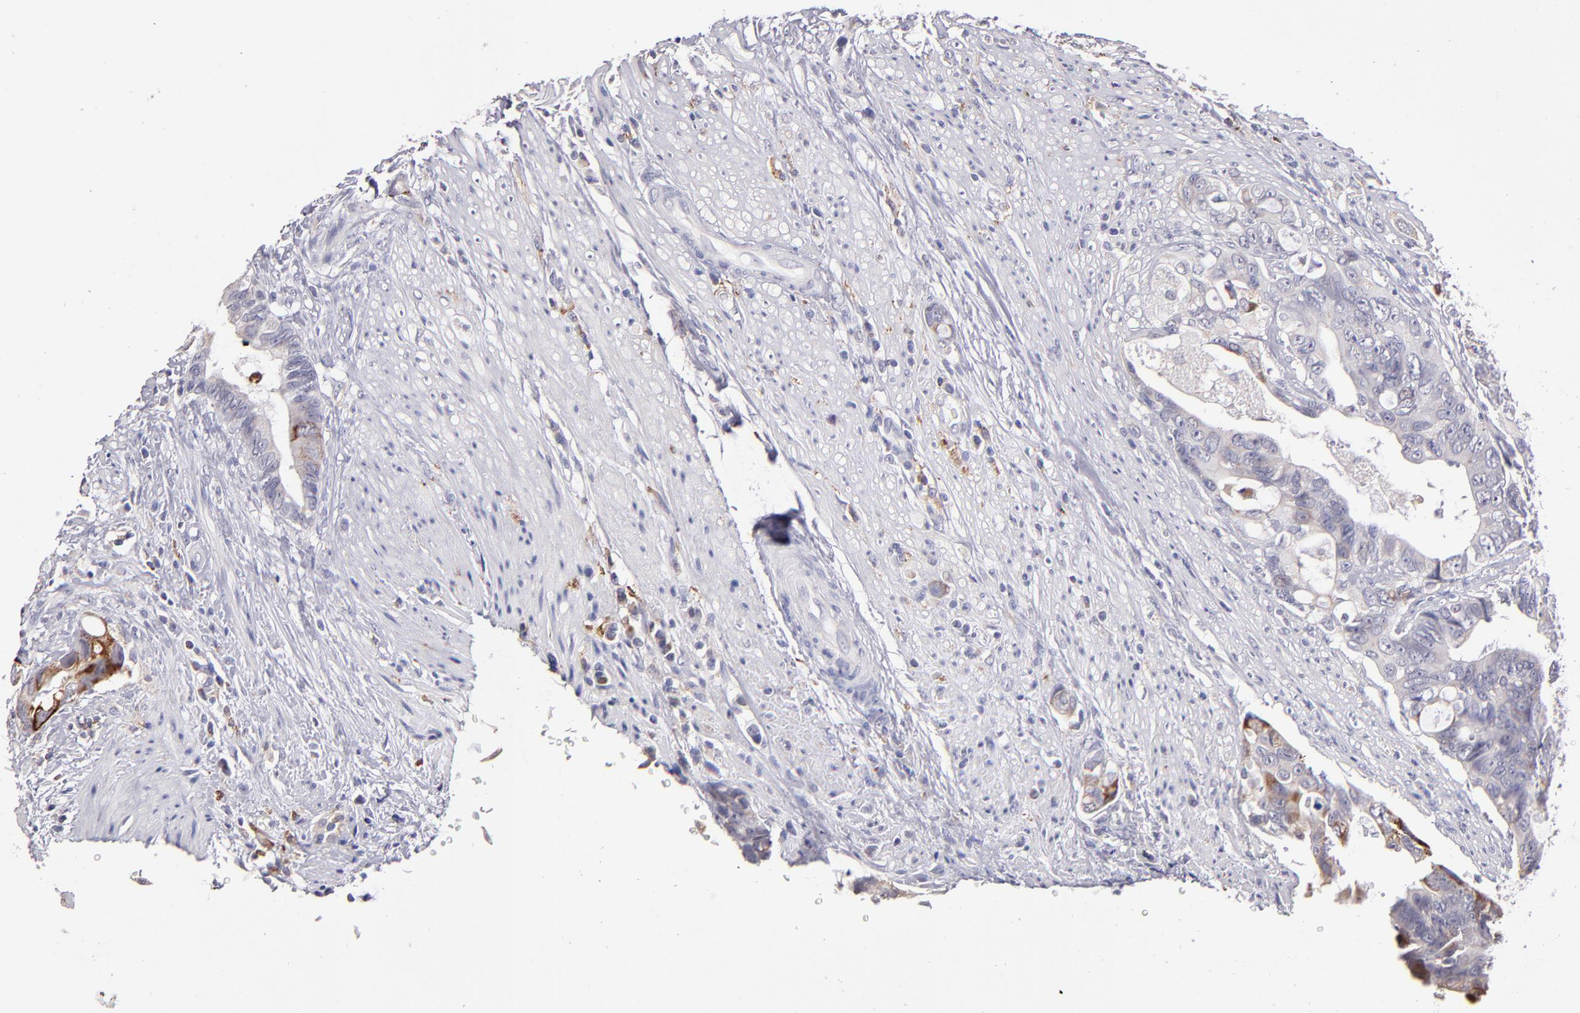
{"staining": {"intensity": "weak", "quantity": "<25%", "location": "cytoplasmic/membranous"}, "tissue": "colorectal cancer", "cell_type": "Tumor cells", "image_type": "cancer", "snomed": [{"axis": "morphology", "description": "Adenocarcinoma, NOS"}, {"axis": "topography", "description": "Rectum"}], "caption": "There is no significant positivity in tumor cells of adenocarcinoma (colorectal).", "gene": "GLDC", "patient": {"sex": "female", "age": 57}}